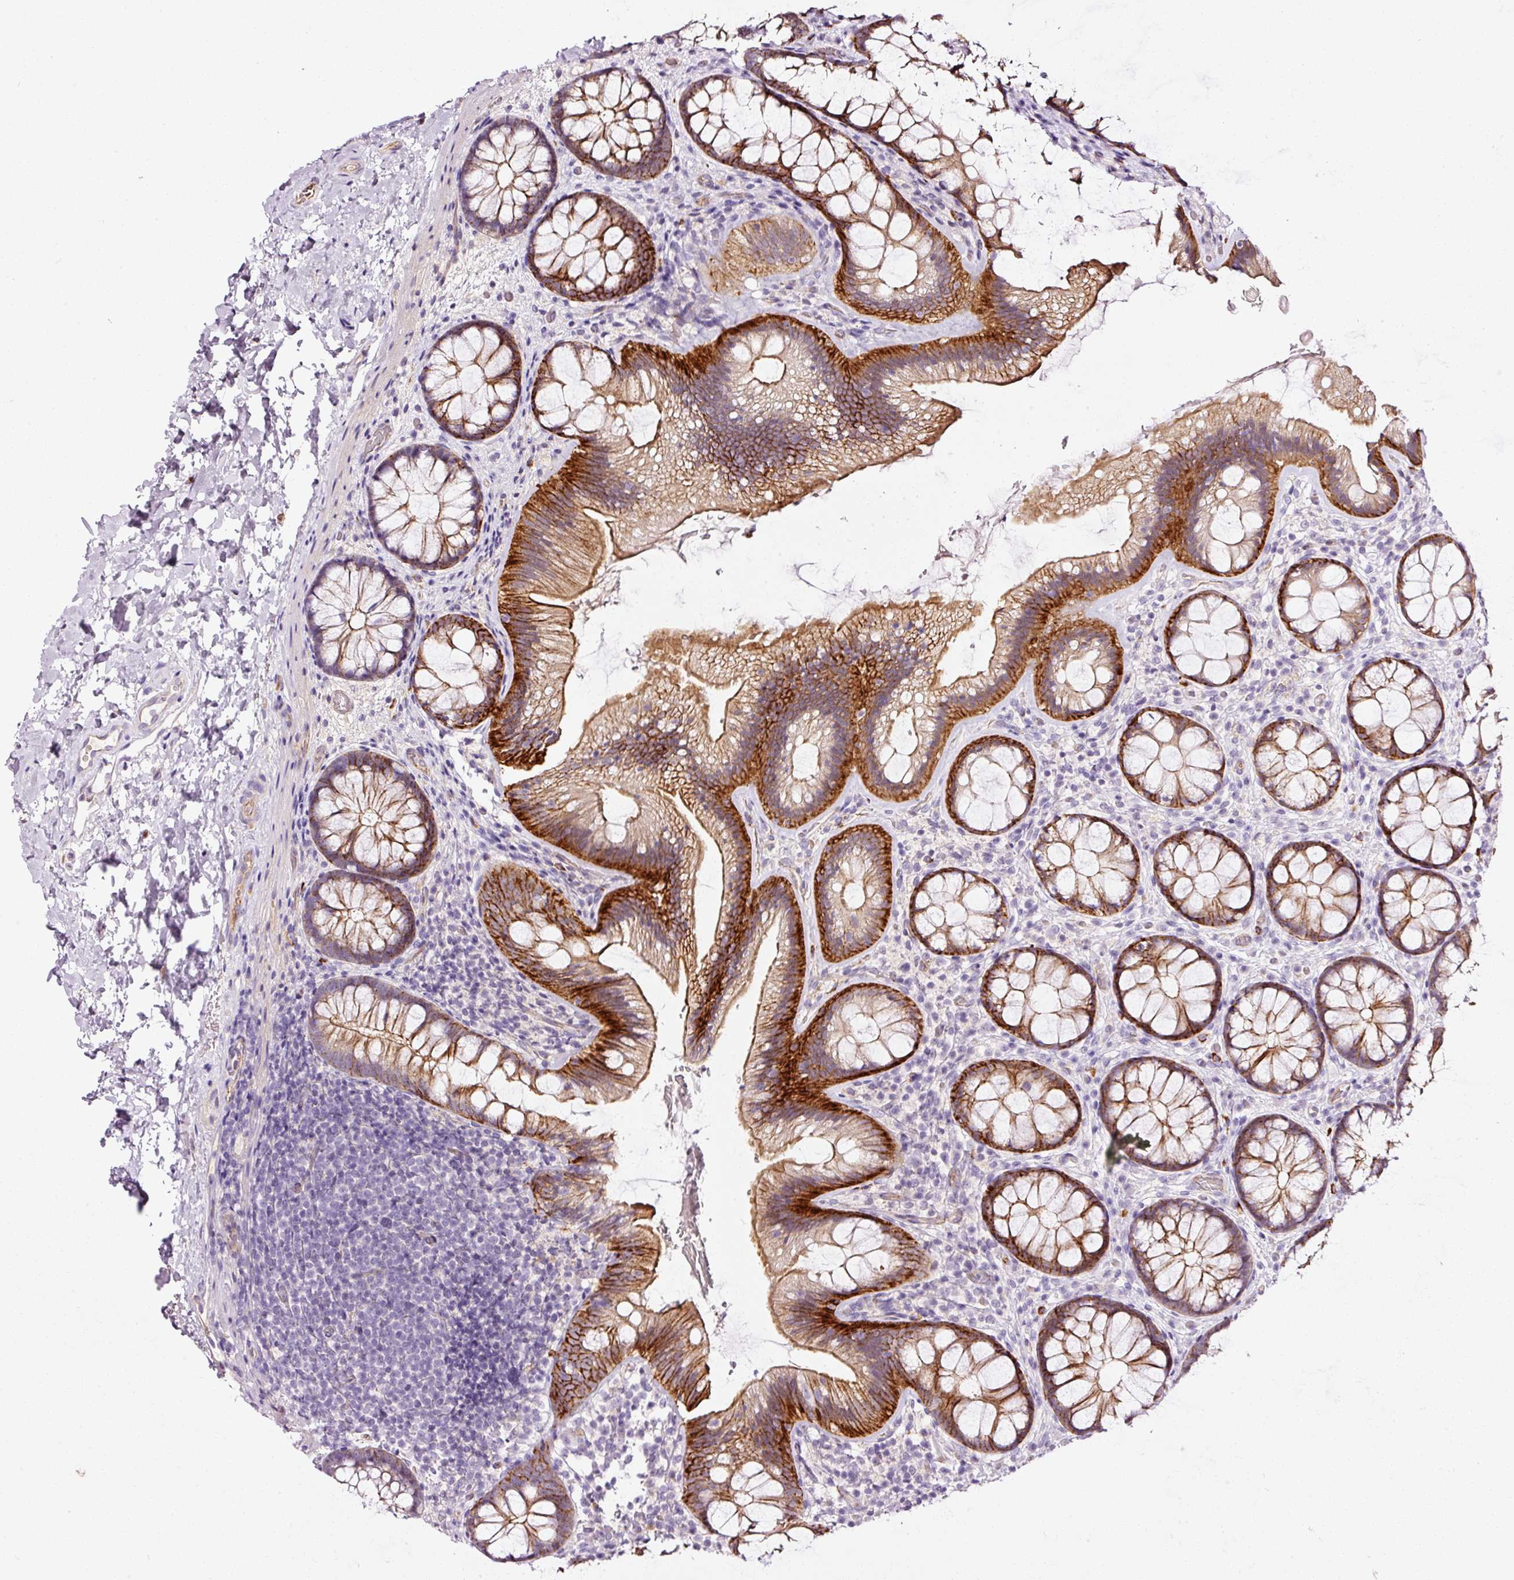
{"staining": {"intensity": "negative", "quantity": "none", "location": "none"}, "tissue": "colon", "cell_type": "Endothelial cells", "image_type": "normal", "snomed": [{"axis": "morphology", "description": "Normal tissue, NOS"}, {"axis": "topography", "description": "Colon"}], "caption": "DAB (3,3'-diaminobenzidine) immunohistochemical staining of benign human colon shows no significant positivity in endothelial cells.", "gene": "ABCB4", "patient": {"sex": "male", "age": 46}}